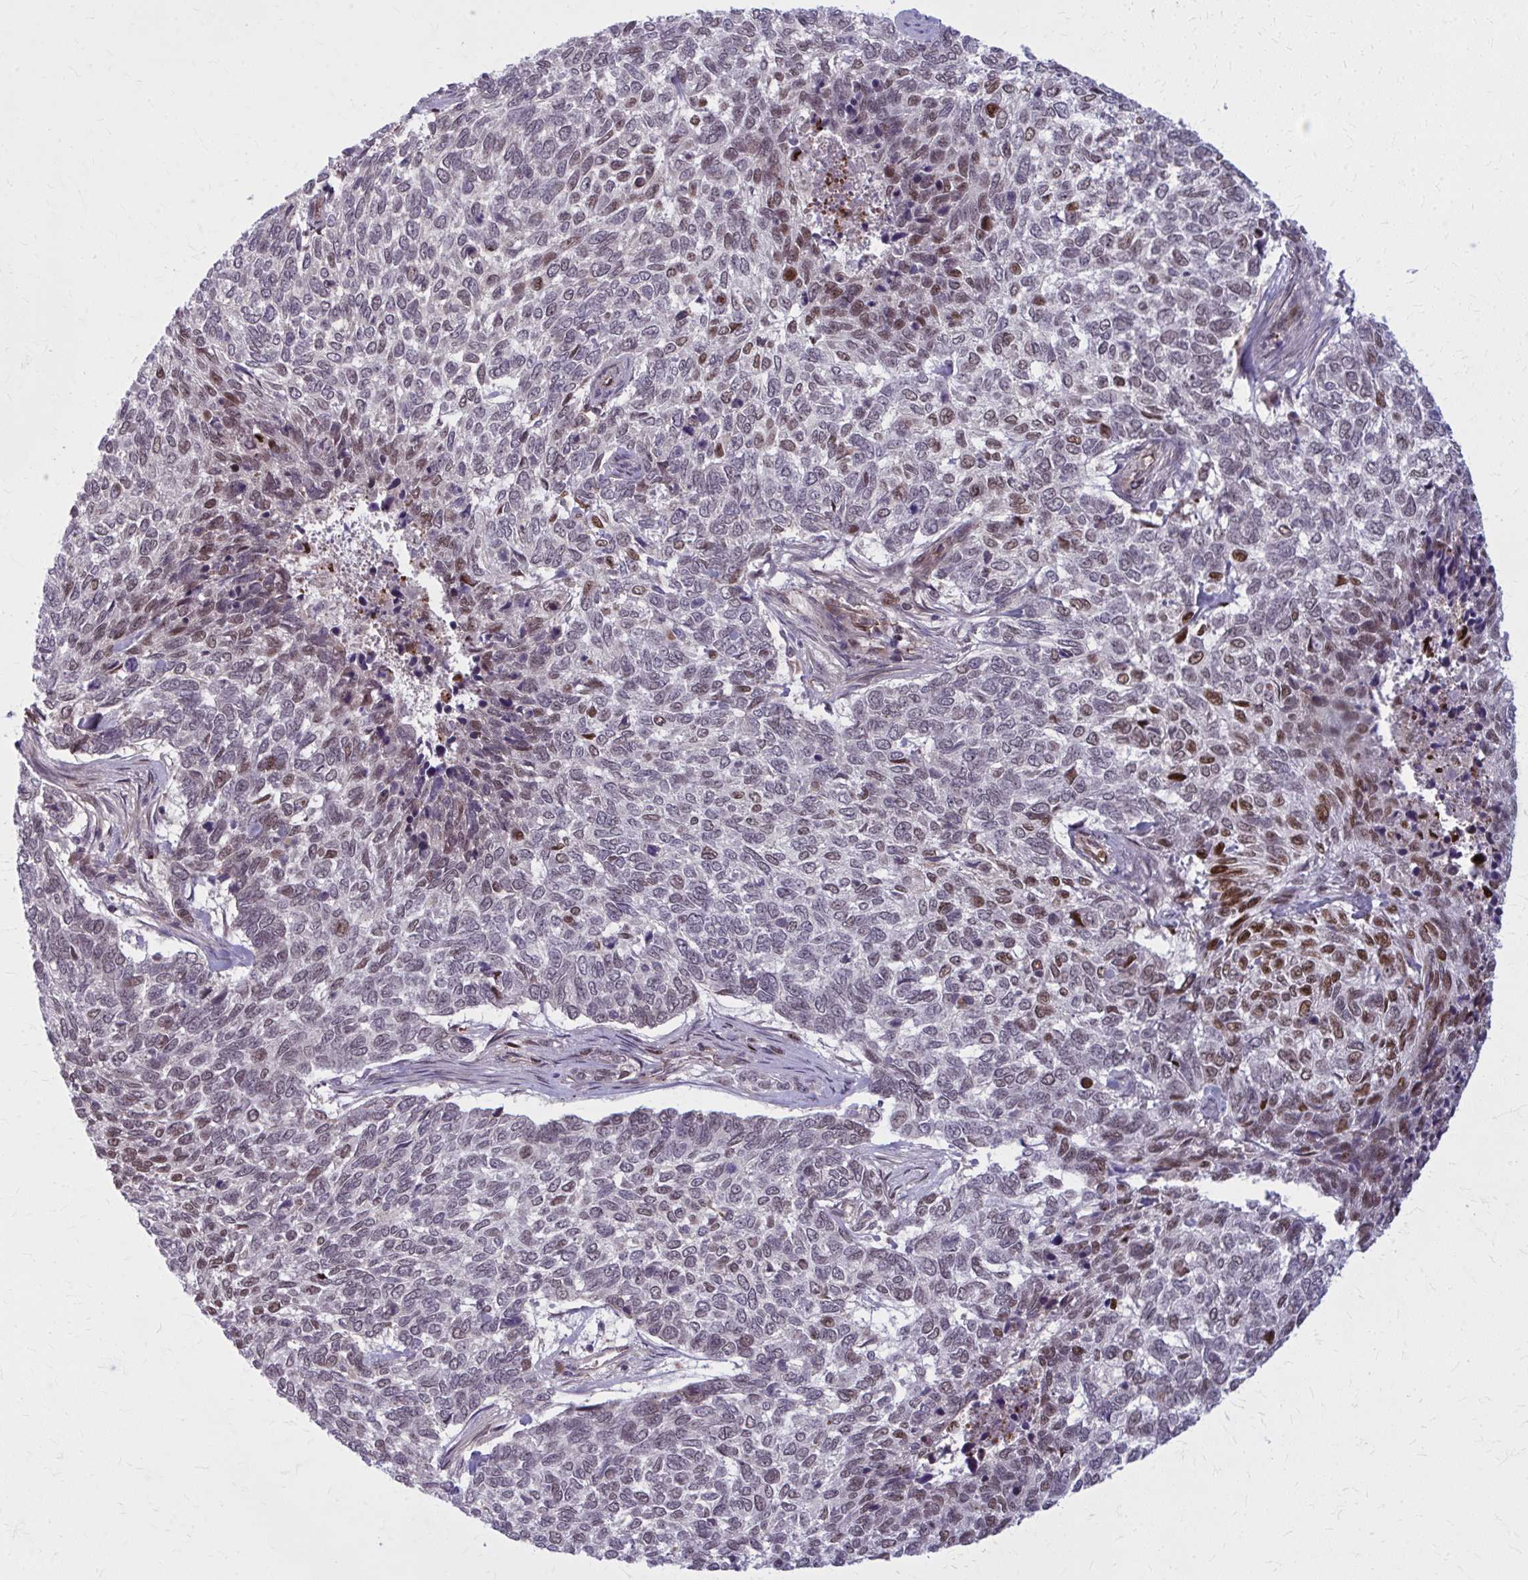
{"staining": {"intensity": "moderate", "quantity": "<25%", "location": "nuclear"}, "tissue": "skin cancer", "cell_type": "Tumor cells", "image_type": "cancer", "snomed": [{"axis": "morphology", "description": "Basal cell carcinoma"}, {"axis": "topography", "description": "Skin"}], "caption": "Immunohistochemistry (IHC) image of neoplastic tissue: human basal cell carcinoma (skin) stained using immunohistochemistry (IHC) demonstrates low levels of moderate protein expression localized specifically in the nuclear of tumor cells, appearing as a nuclear brown color.", "gene": "ZNF559", "patient": {"sex": "female", "age": 65}}